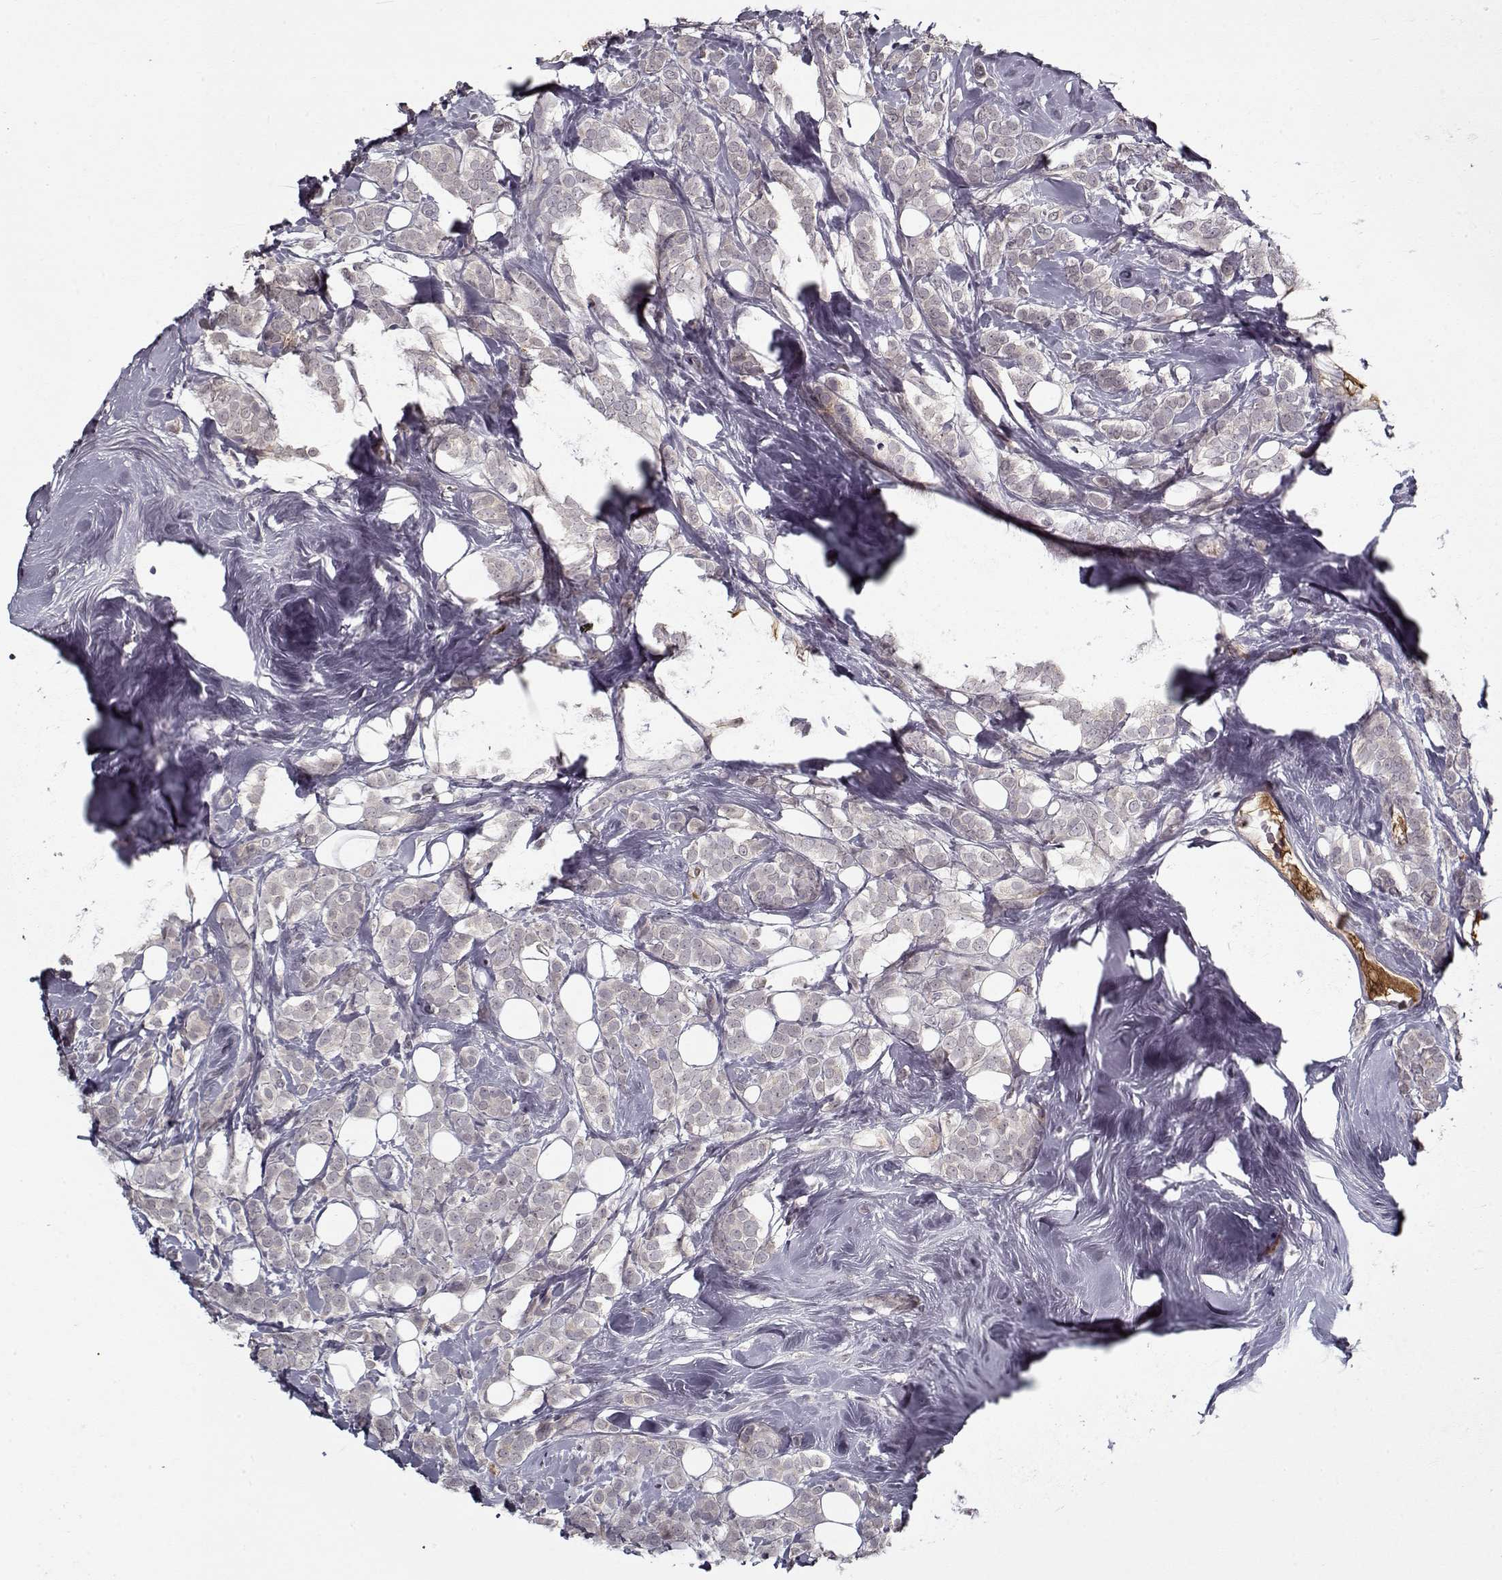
{"staining": {"intensity": "negative", "quantity": "none", "location": "none"}, "tissue": "breast cancer", "cell_type": "Tumor cells", "image_type": "cancer", "snomed": [{"axis": "morphology", "description": "Lobular carcinoma"}, {"axis": "topography", "description": "Breast"}], "caption": "Tumor cells show no significant protein positivity in breast lobular carcinoma.", "gene": "AFM", "patient": {"sex": "female", "age": 49}}